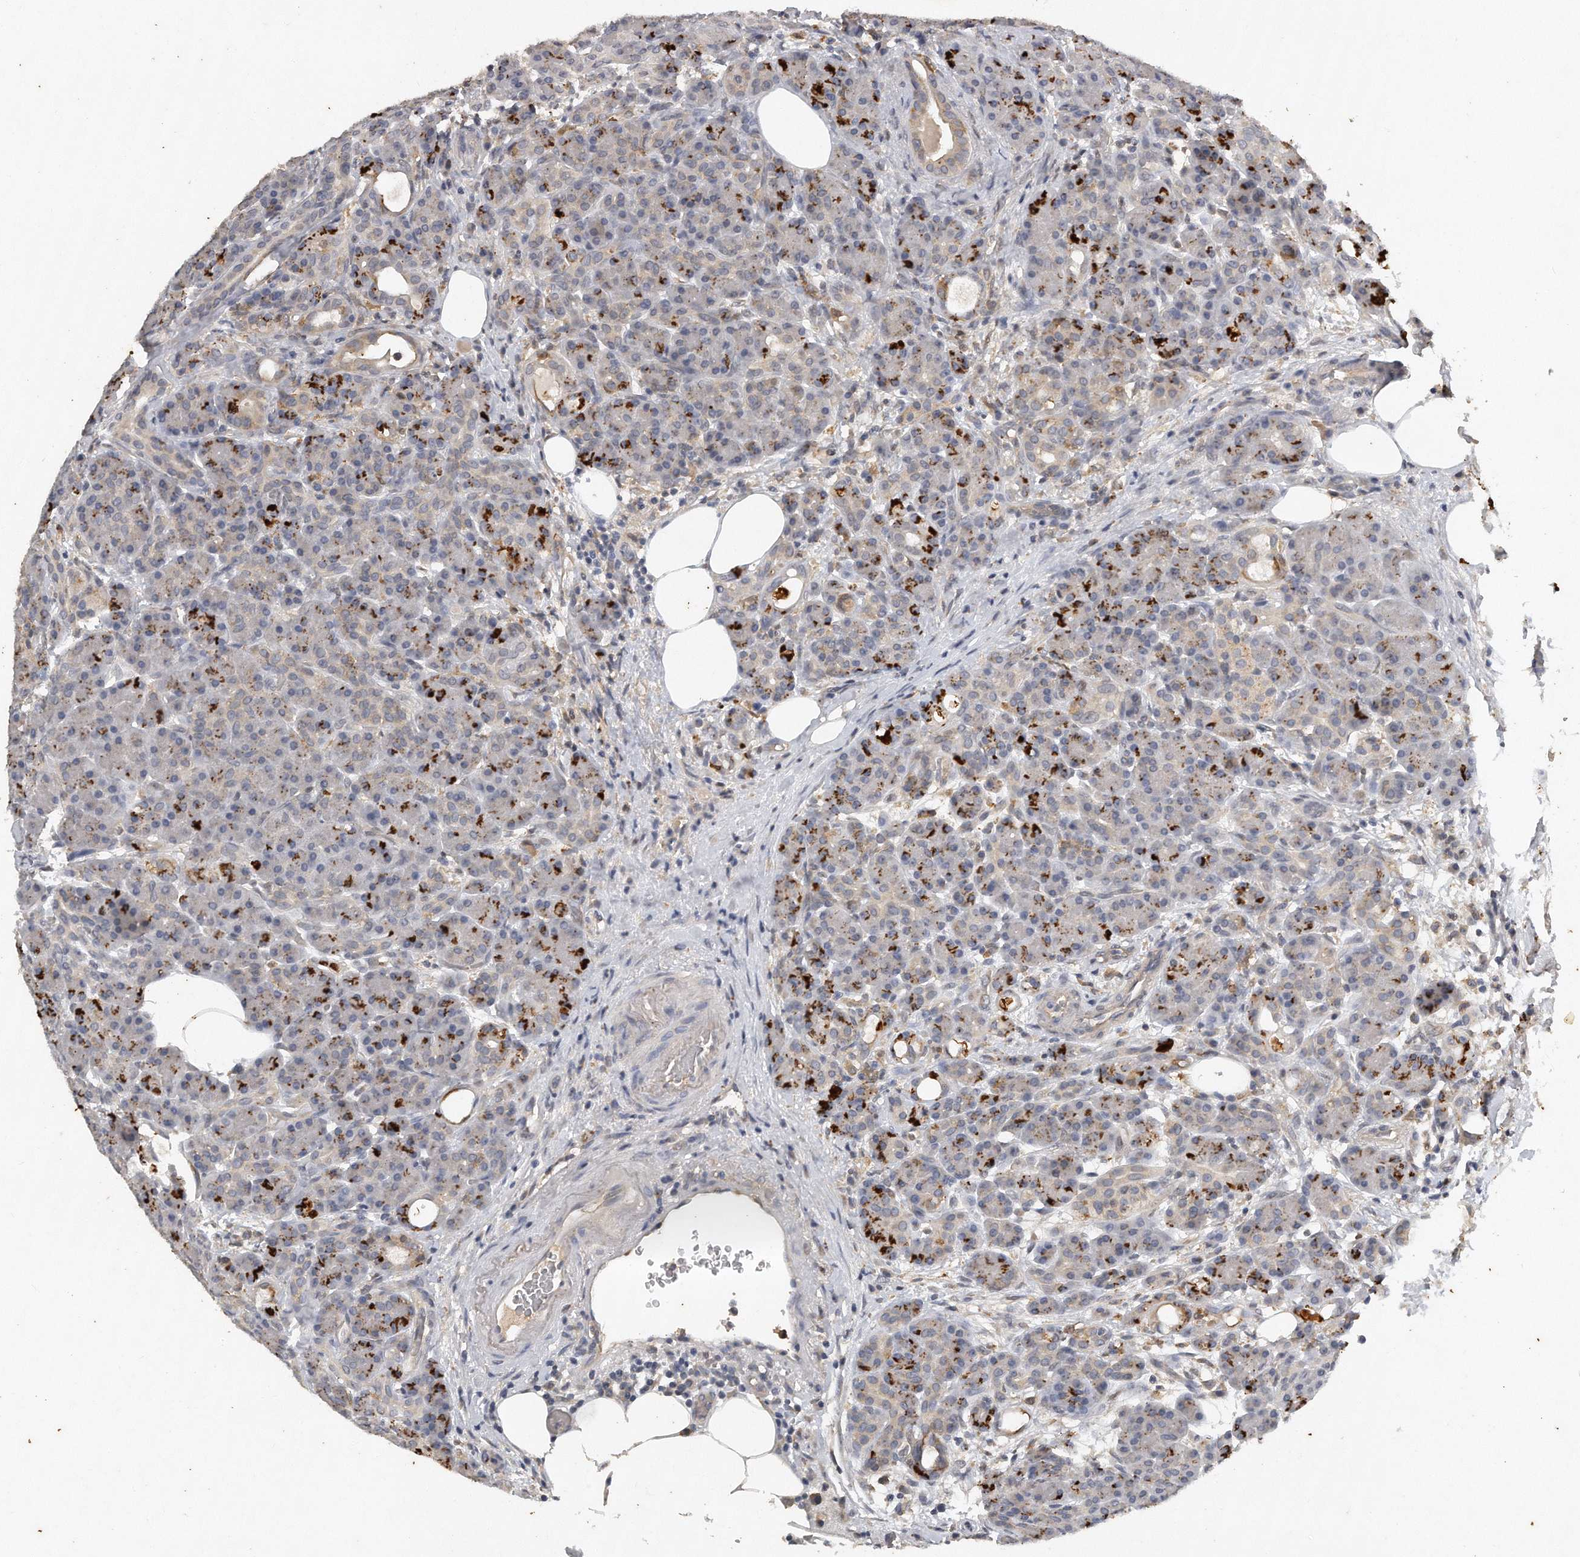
{"staining": {"intensity": "strong", "quantity": "<25%", "location": "cytoplasmic/membranous"}, "tissue": "pancreas", "cell_type": "Exocrine glandular cells", "image_type": "normal", "snomed": [{"axis": "morphology", "description": "Normal tissue, NOS"}, {"axis": "topography", "description": "Pancreas"}], "caption": "Brown immunohistochemical staining in normal pancreas displays strong cytoplasmic/membranous positivity in approximately <25% of exocrine glandular cells. Immunohistochemistry stains the protein in brown and the nuclei are stained blue.", "gene": "CAMK1", "patient": {"sex": "male", "age": 63}}